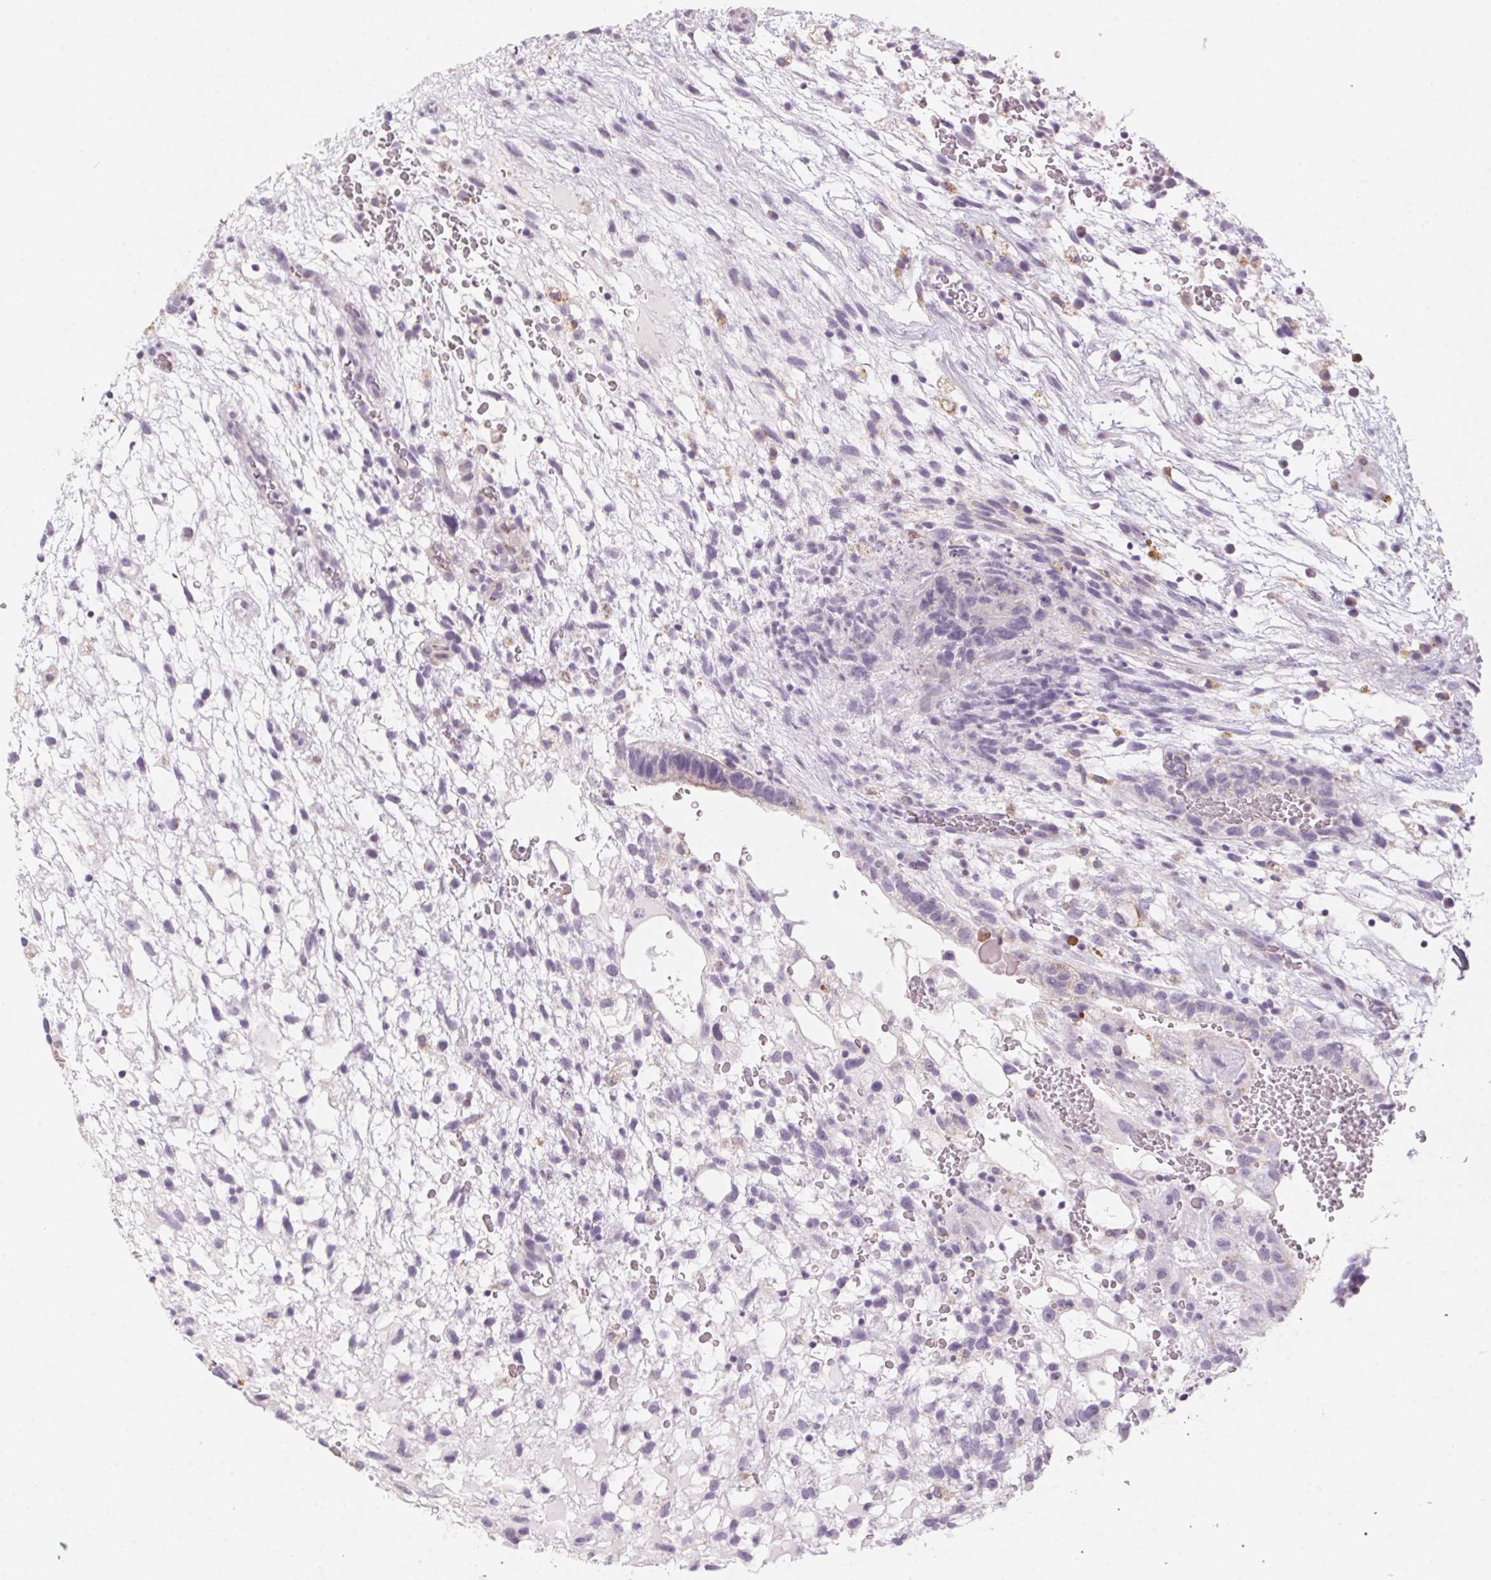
{"staining": {"intensity": "negative", "quantity": "none", "location": "none"}, "tissue": "testis cancer", "cell_type": "Tumor cells", "image_type": "cancer", "snomed": [{"axis": "morphology", "description": "Normal tissue, NOS"}, {"axis": "morphology", "description": "Carcinoma, Embryonal, NOS"}, {"axis": "topography", "description": "Testis"}], "caption": "IHC micrograph of human testis cancer (embryonal carcinoma) stained for a protein (brown), which shows no positivity in tumor cells. (DAB (3,3'-diaminobenzidine) IHC, high magnification).", "gene": "PRPH", "patient": {"sex": "male", "age": 32}}